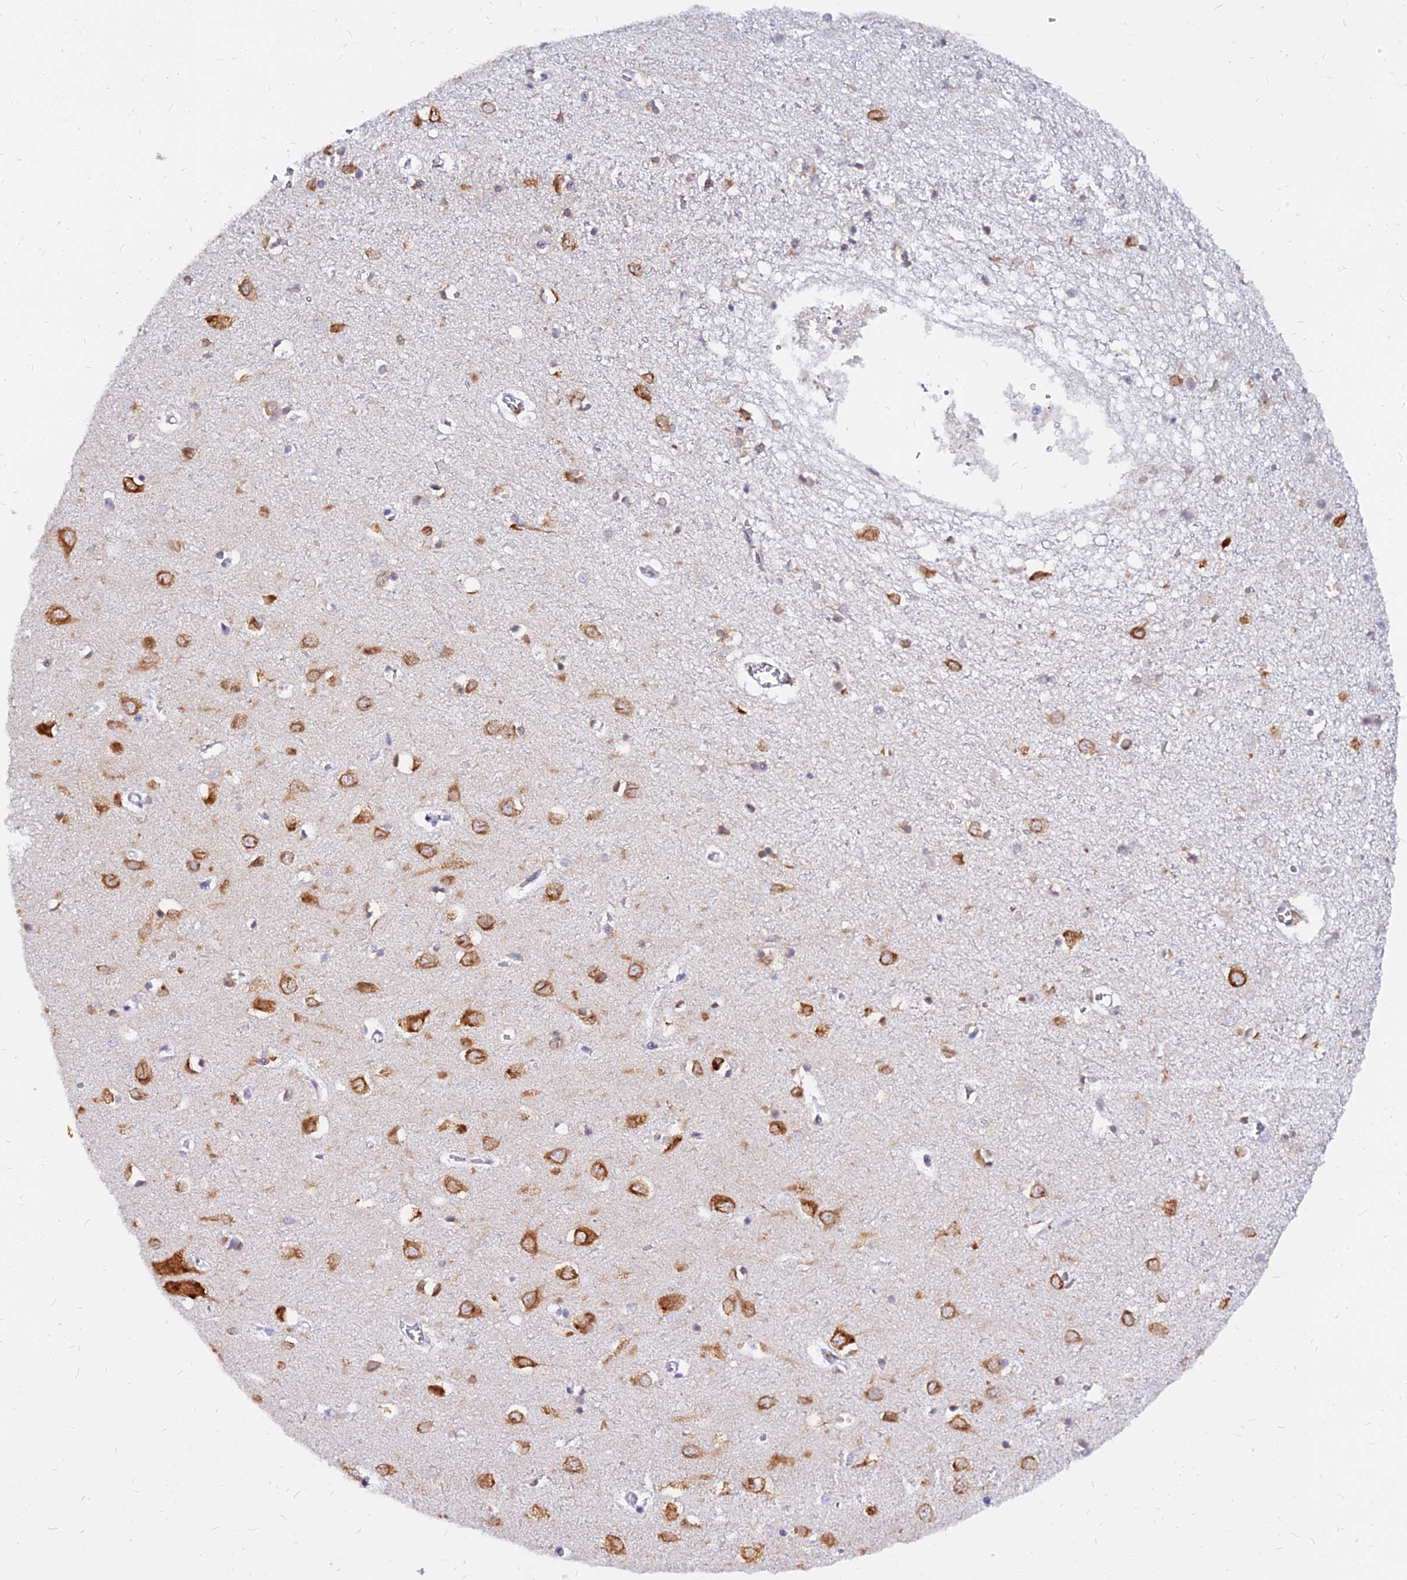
{"staining": {"intensity": "negative", "quantity": "none", "location": "none"}, "tissue": "cerebral cortex", "cell_type": "Endothelial cells", "image_type": "normal", "snomed": [{"axis": "morphology", "description": "Normal tissue, NOS"}, {"axis": "topography", "description": "Cerebral cortex"}], "caption": "Endothelial cells show no significant protein staining in normal cerebral cortex. (Brightfield microscopy of DAB IHC at high magnification).", "gene": "RNF121", "patient": {"sex": "female", "age": 64}}